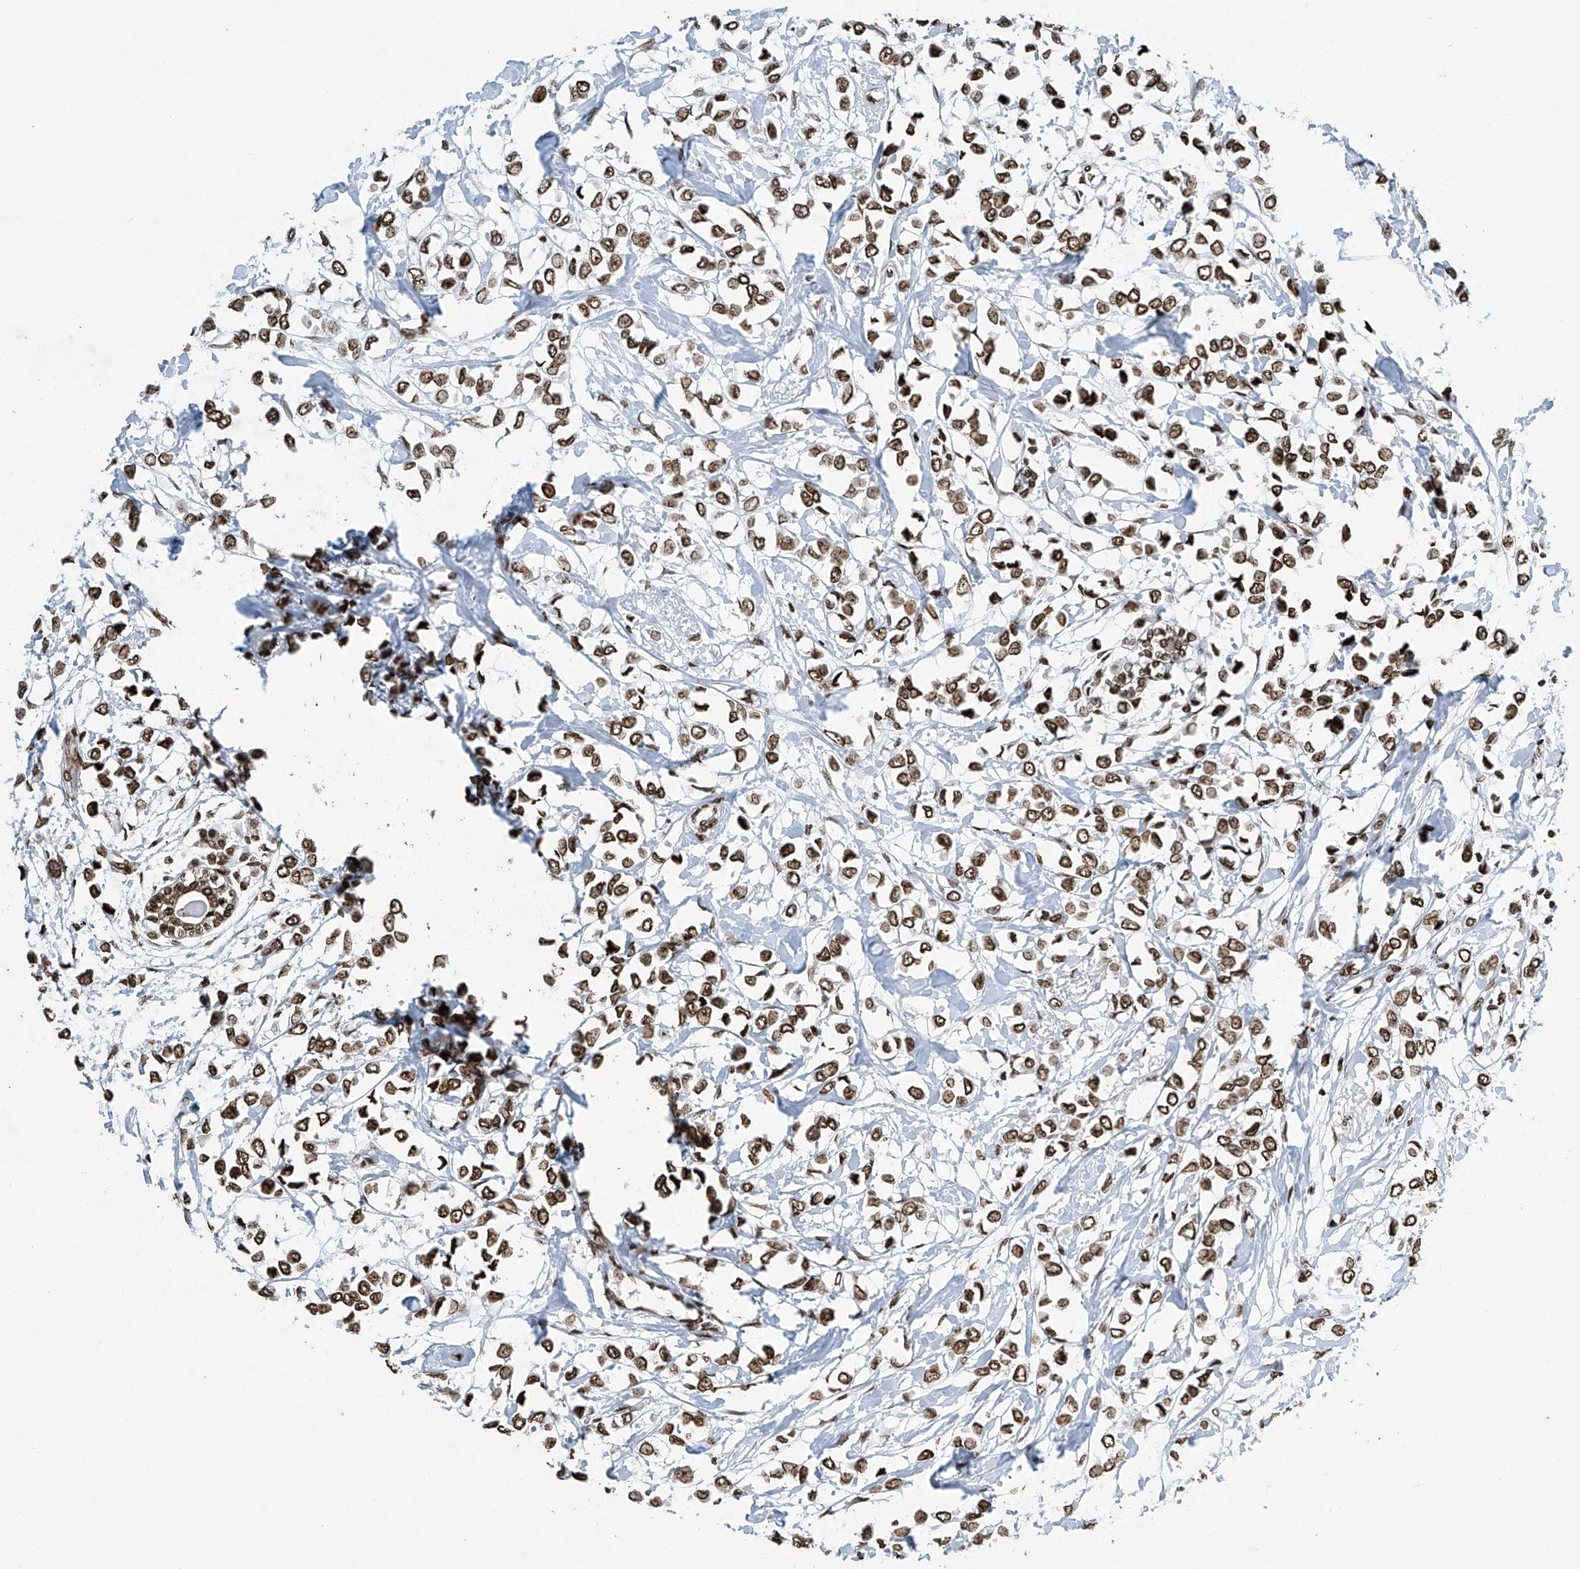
{"staining": {"intensity": "strong", "quantity": ">75%", "location": "nuclear"}, "tissue": "breast cancer", "cell_type": "Tumor cells", "image_type": "cancer", "snomed": [{"axis": "morphology", "description": "Lobular carcinoma"}, {"axis": "topography", "description": "Breast"}], "caption": "Protein expression analysis of human breast lobular carcinoma reveals strong nuclear expression in about >75% of tumor cells. The protein is stained brown, and the nuclei are stained in blue (DAB (3,3'-diaminobenzidine) IHC with brightfield microscopy, high magnification).", "gene": "H4C16", "patient": {"sex": "female", "age": 51}}